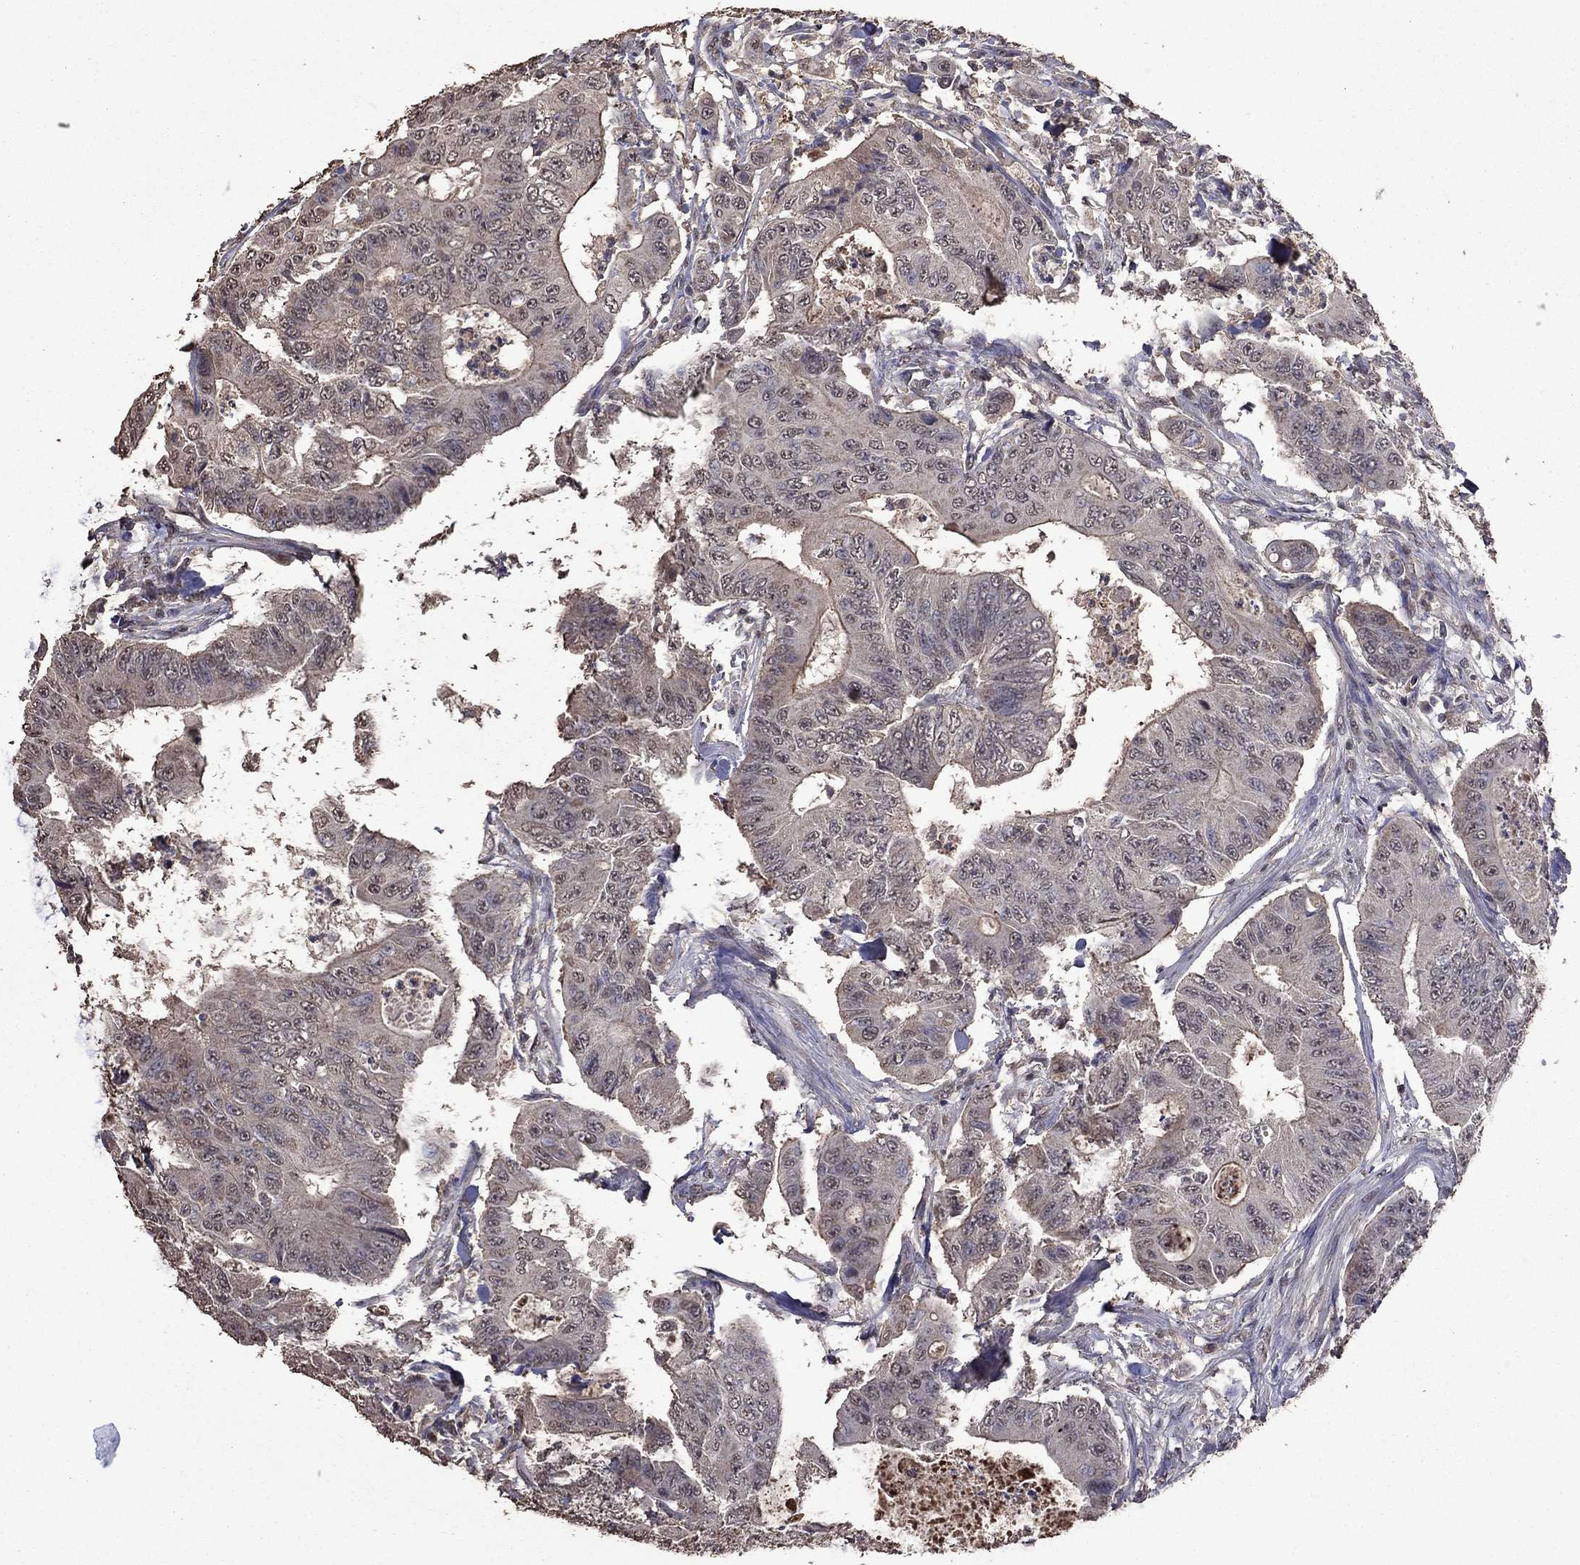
{"staining": {"intensity": "negative", "quantity": "none", "location": "none"}, "tissue": "colorectal cancer", "cell_type": "Tumor cells", "image_type": "cancer", "snomed": [{"axis": "morphology", "description": "Adenocarcinoma, NOS"}, {"axis": "topography", "description": "Colon"}], "caption": "Immunohistochemistry (IHC) histopathology image of neoplastic tissue: colorectal cancer (adenocarcinoma) stained with DAB reveals no significant protein expression in tumor cells.", "gene": "SERPINA5", "patient": {"sex": "female", "age": 48}}